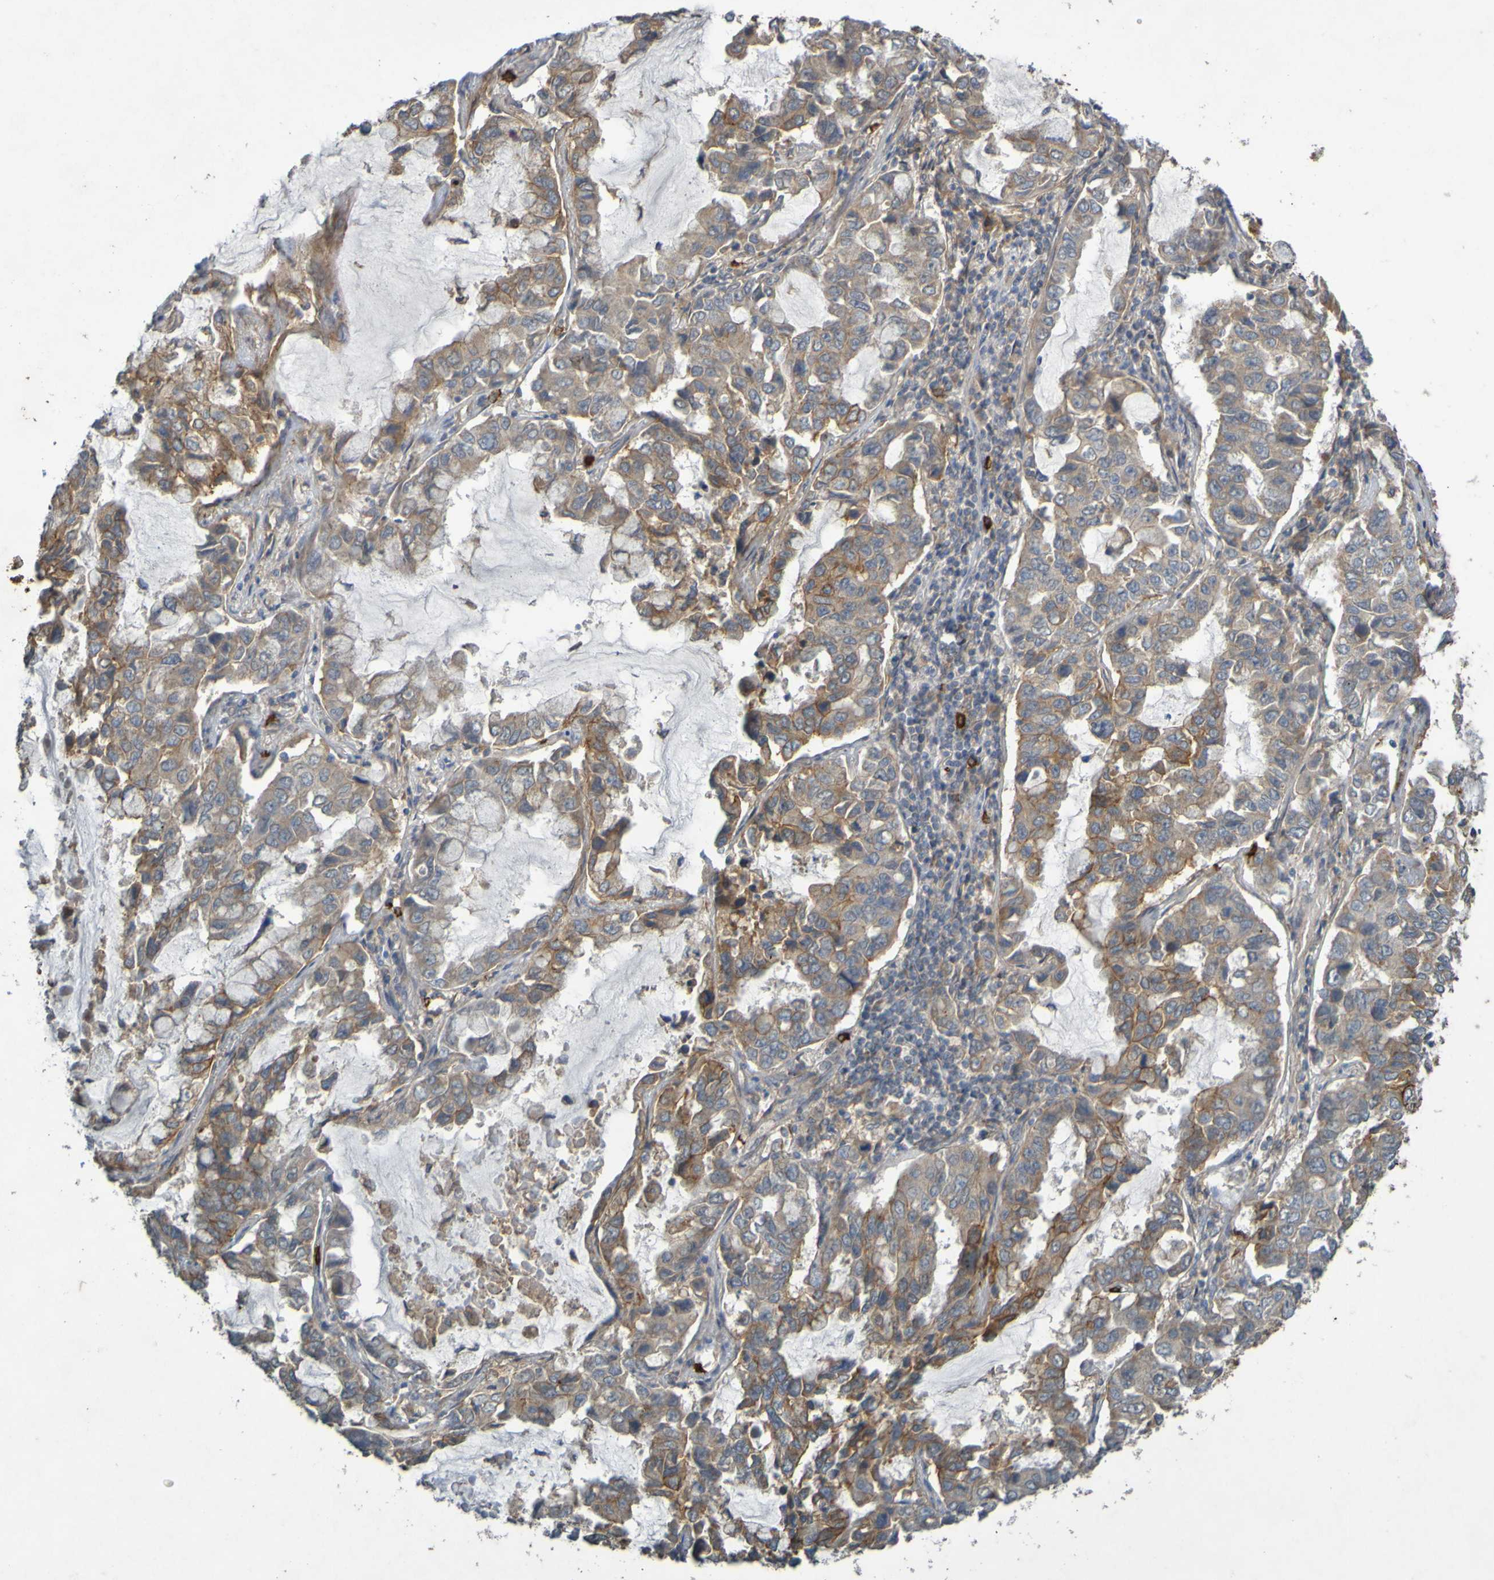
{"staining": {"intensity": "weak", "quantity": ">75%", "location": "cytoplasmic/membranous"}, "tissue": "lung cancer", "cell_type": "Tumor cells", "image_type": "cancer", "snomed": [{"axis": "morphology", "description": "Adenocarcinoma, NOS"}, {"axis": "topography", "description": "Lung"}], "caption": "Lung adenocarcinoma stained for a protein (brown) displays weak cytoplasmic/membranous positive staining in approximately >75% of tumor cells.", "gene": "B3GAT2", "patient": {"sex": "male", "age": 64}}